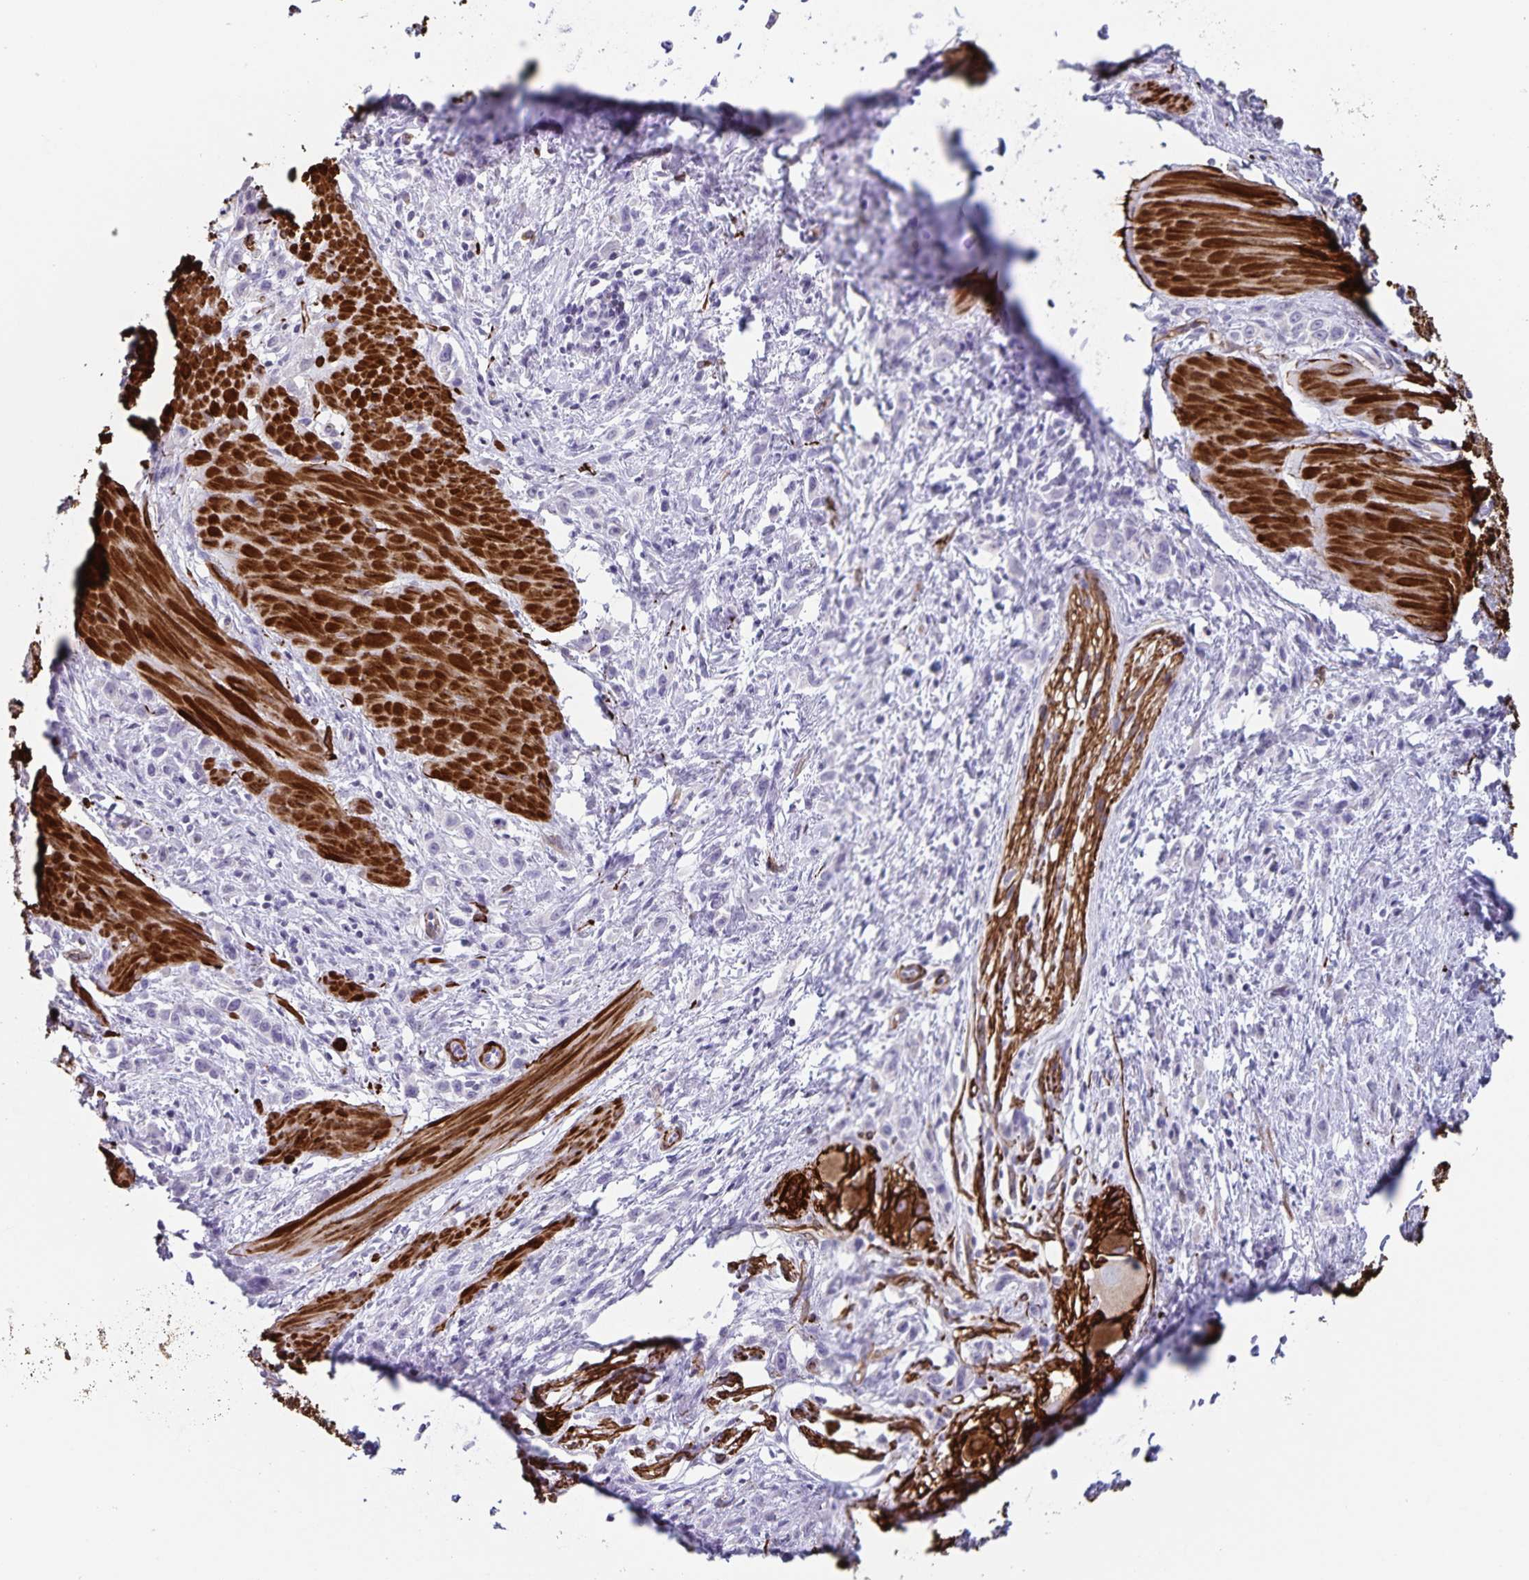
{"staining": {"intensity": "negative", "quantity": "none", "location": "none"}, "tissue": "stomach cancer", "cell_type": "Tumor cells", "image_type": "cancer", "snomed": [{"axis": "morphology", "description": "Adenocarcinoma, NOS"}, {"axis": "topography", "description": "Stomach"}], "caption": "Adenocarcinoma (stomach) was stained to show a protein in brown. There is no significant positivity in tumor cells.", "gene": "SYNM", "patient": {"sex": "male", "age": 47}}